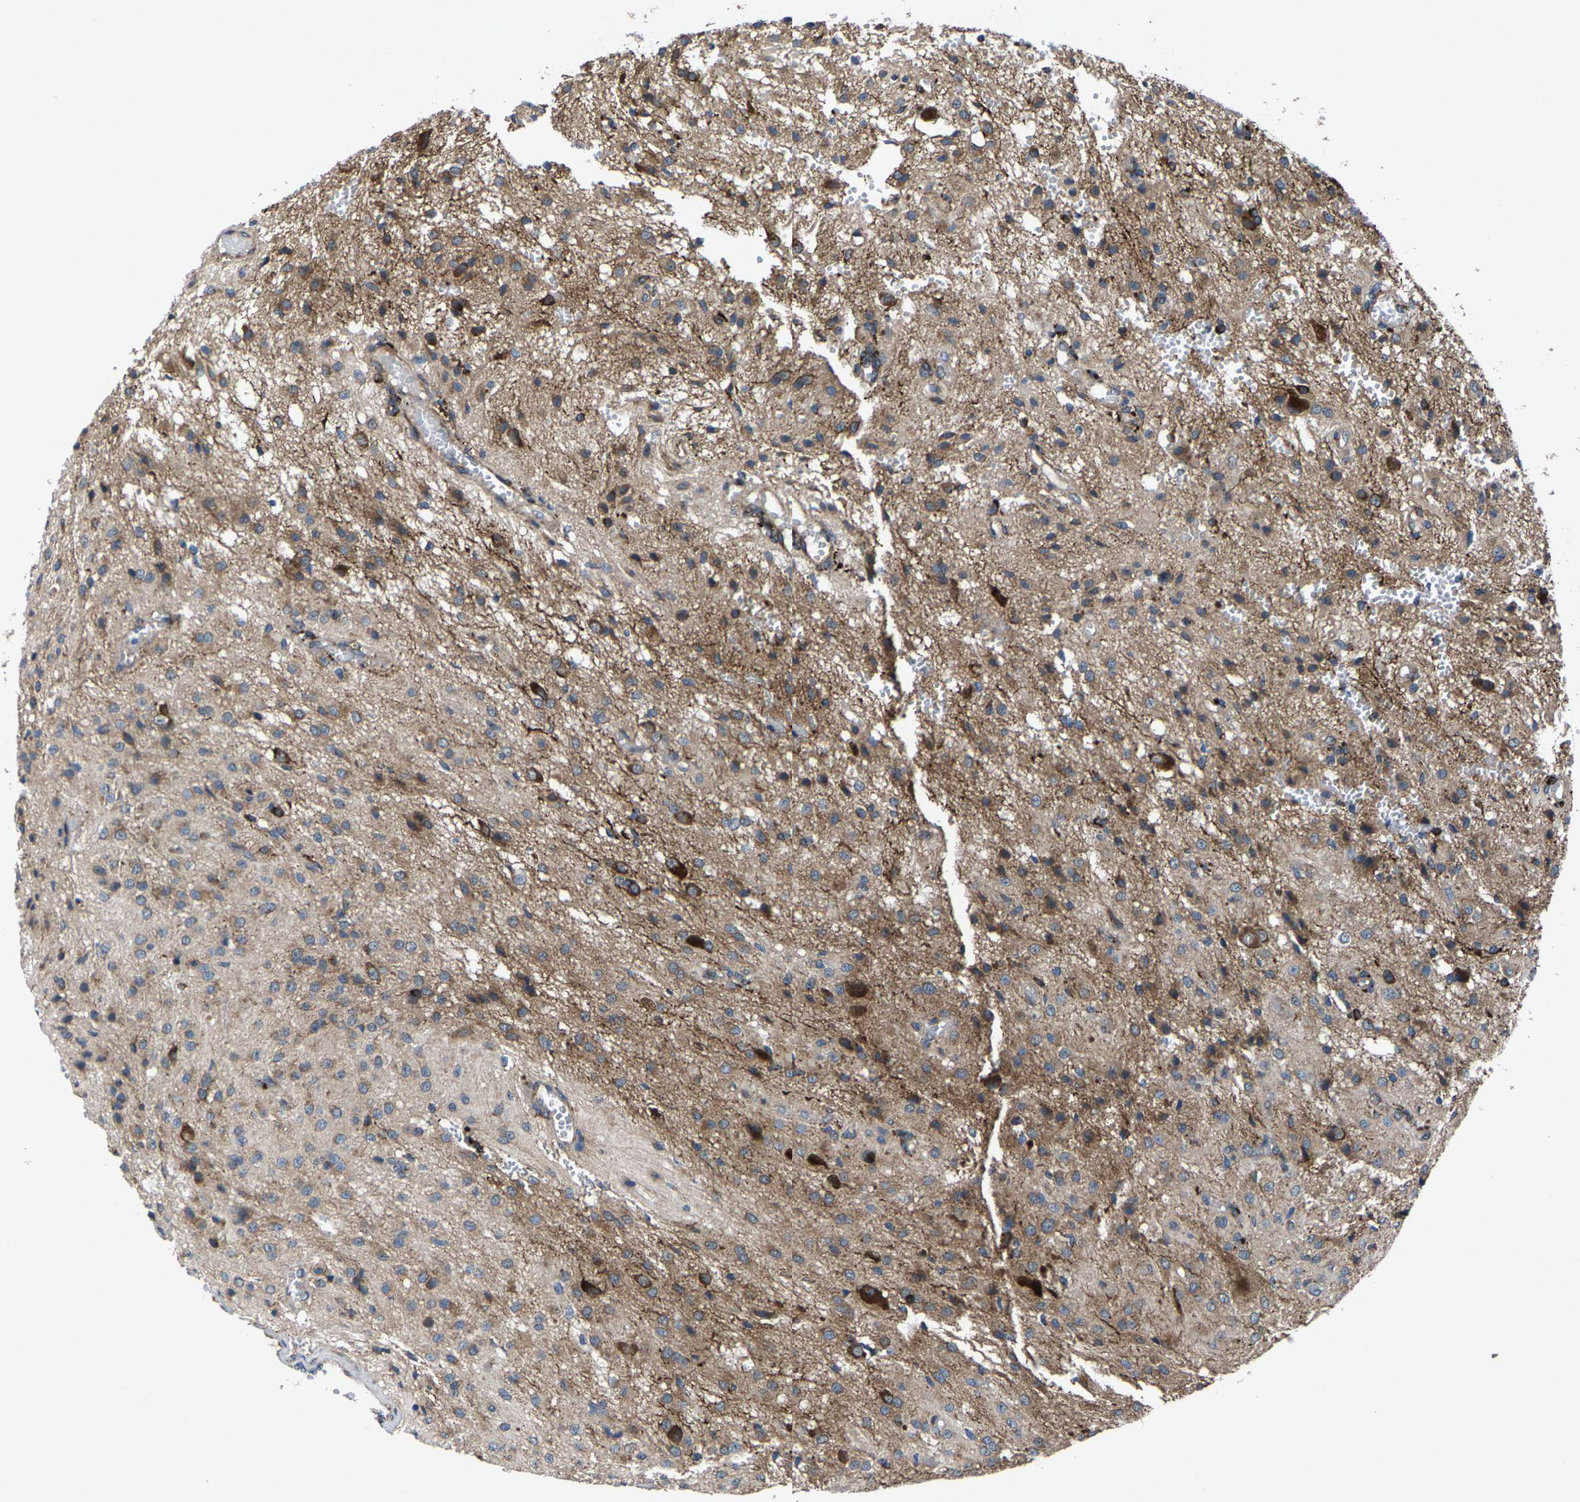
{"staining": {"intensity": "moderate", "quantity": ">75%", "location": "cytoplasmic/membranous"}, "tissue": "glioma", "cell_type": "Tumor cells", "image_type": "cancer", "snomed": [{"axis": "morphology", "description": "Glioma, malignant, High grade"}, {"axis": "topography", "description": "Brain"}], "caption": "Protein expression analysis of glioma reveals moderate cytoplasmic/membranous expression in about >75% of tumor cells. (DAB (3,3'-diaminobenzidine) IHC with brightfield microscopy, high magnification).", "gene": "PDP1", "patient": {"sex": "female", "age": 59}}